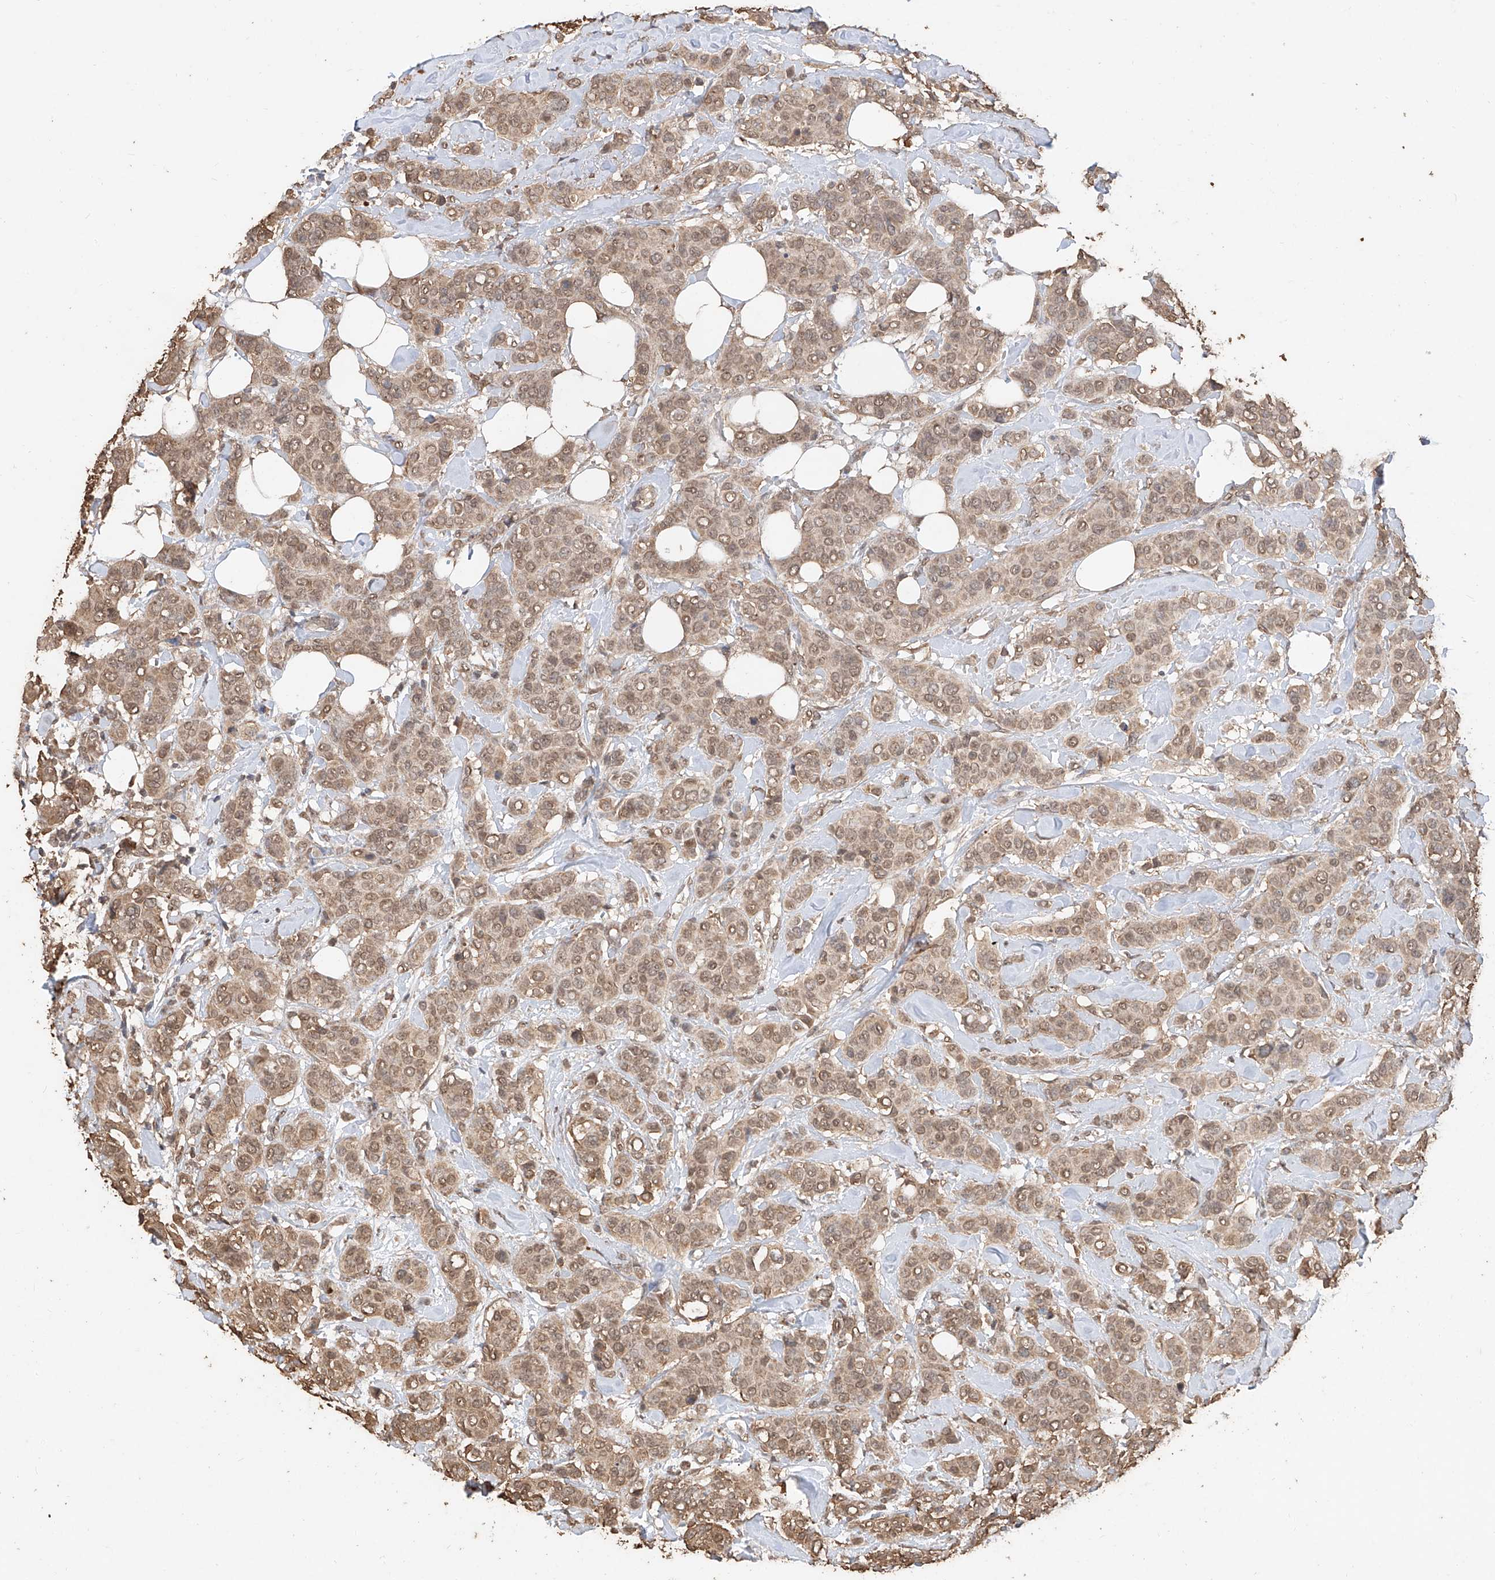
{"staining": {"intensity": "moderate", "quantity": ">75%", "location": "cytoplasmic/membranous,nuclear"}, "tissue": "breast cancer", "cell_type": "Tumor cells", "image_type": "cancer", "snomed": [{"axis": "morphology", "description": "Lobular carcinoma"}, {"axis": "topography", "description": "Breast"}], "caption": "Breast cancer (lobular carcinoma) stained with a protein marker demonstrates moderate staining in tumor cells.", "gene": "ELOVL1", "patient": {"sex": "female", "age": 51}}